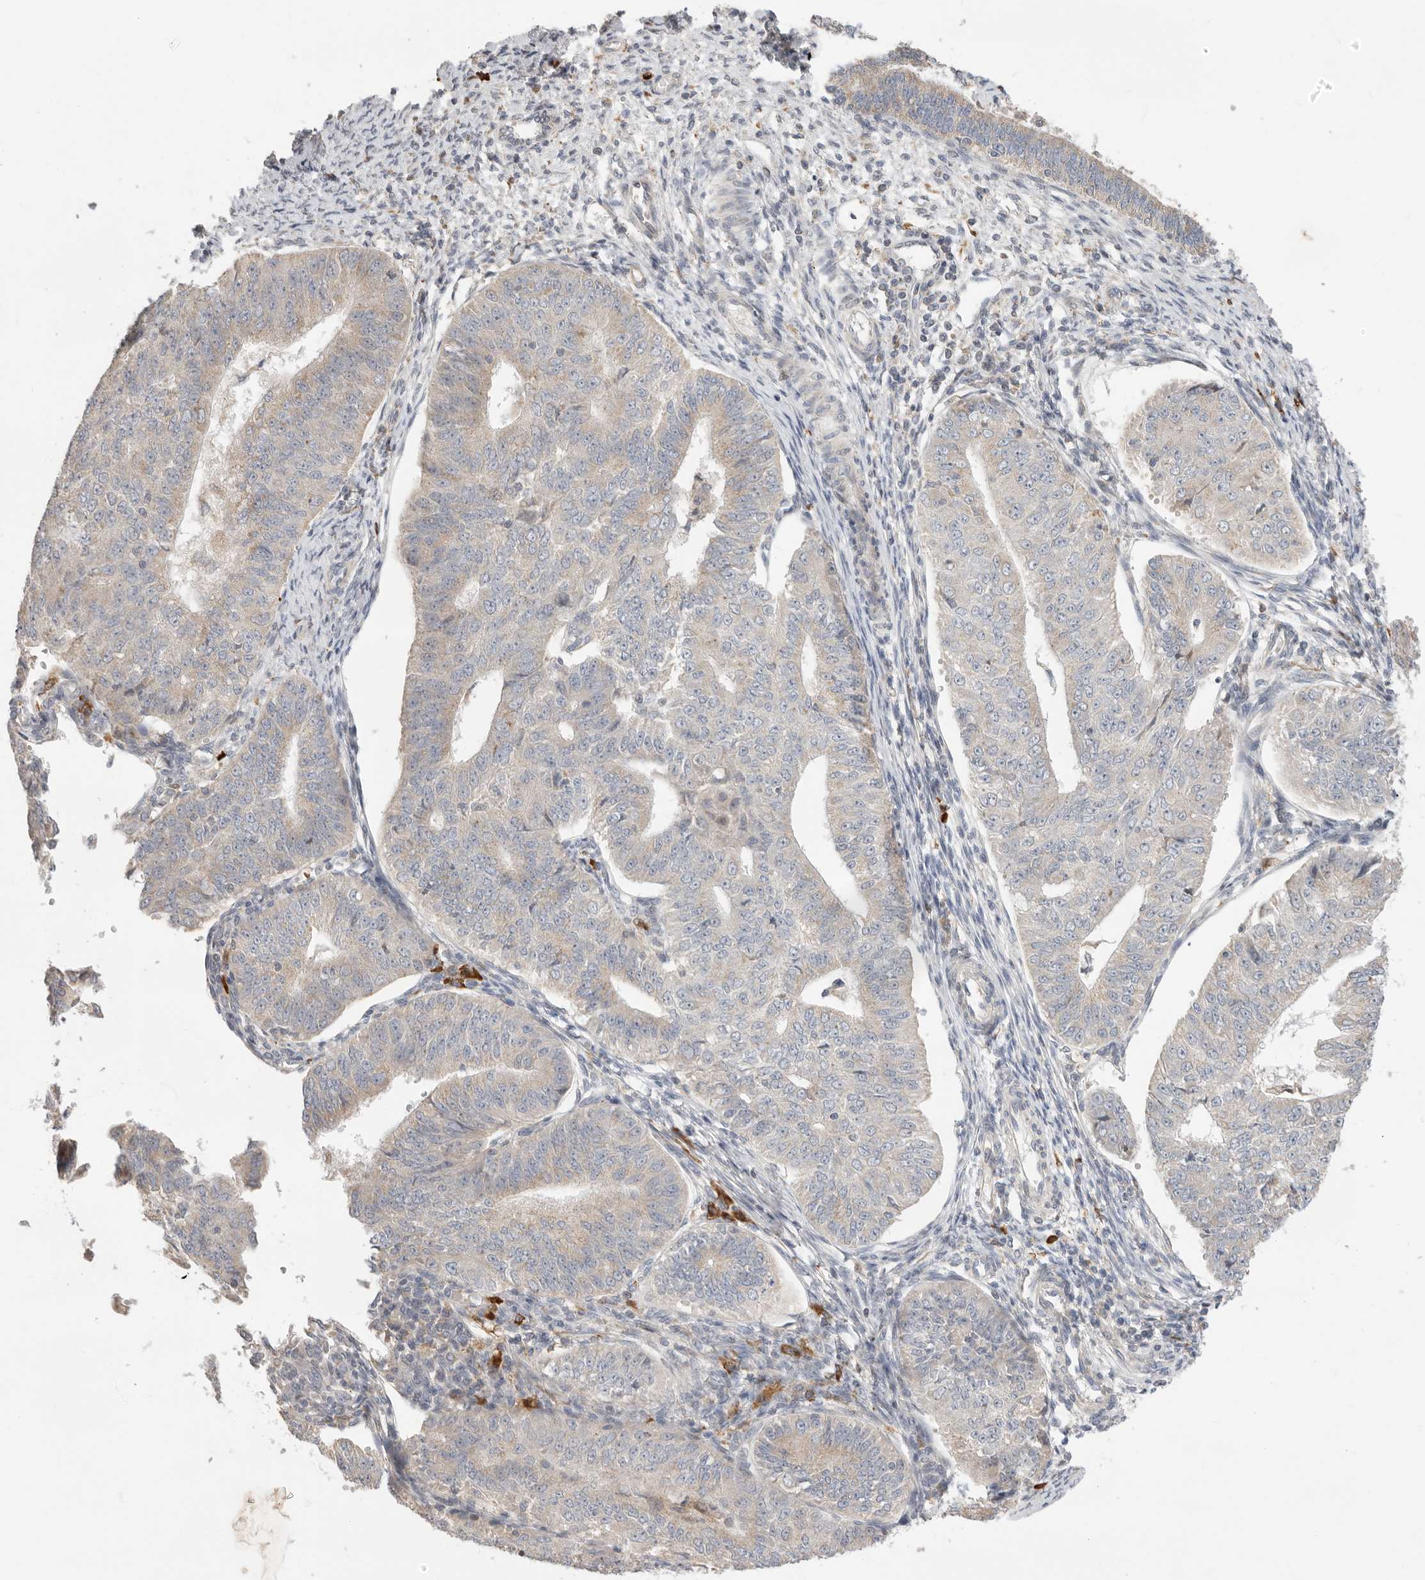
{"staining": {"intensity": "weak", "quantity": "25%-75%", "location": "cytoplasmic/membranous"}, "tissue": "endometrial cancer", "cell_type": "Tumor cells", "image_type": "cancer", "snomed": [{"axis": "morphology", "description": "Adenocarcinoma, NOS"}, {"axis": "topography", "description": "Endometrium"}], "caption": "Brown immunohistochemical staining in endometrial cancer displays weak cytoplasmic/membranous staining in about 25%-75% of tumor cells.", "gene": "USH1C", "patient": {"sex": "female", "age": 32}}